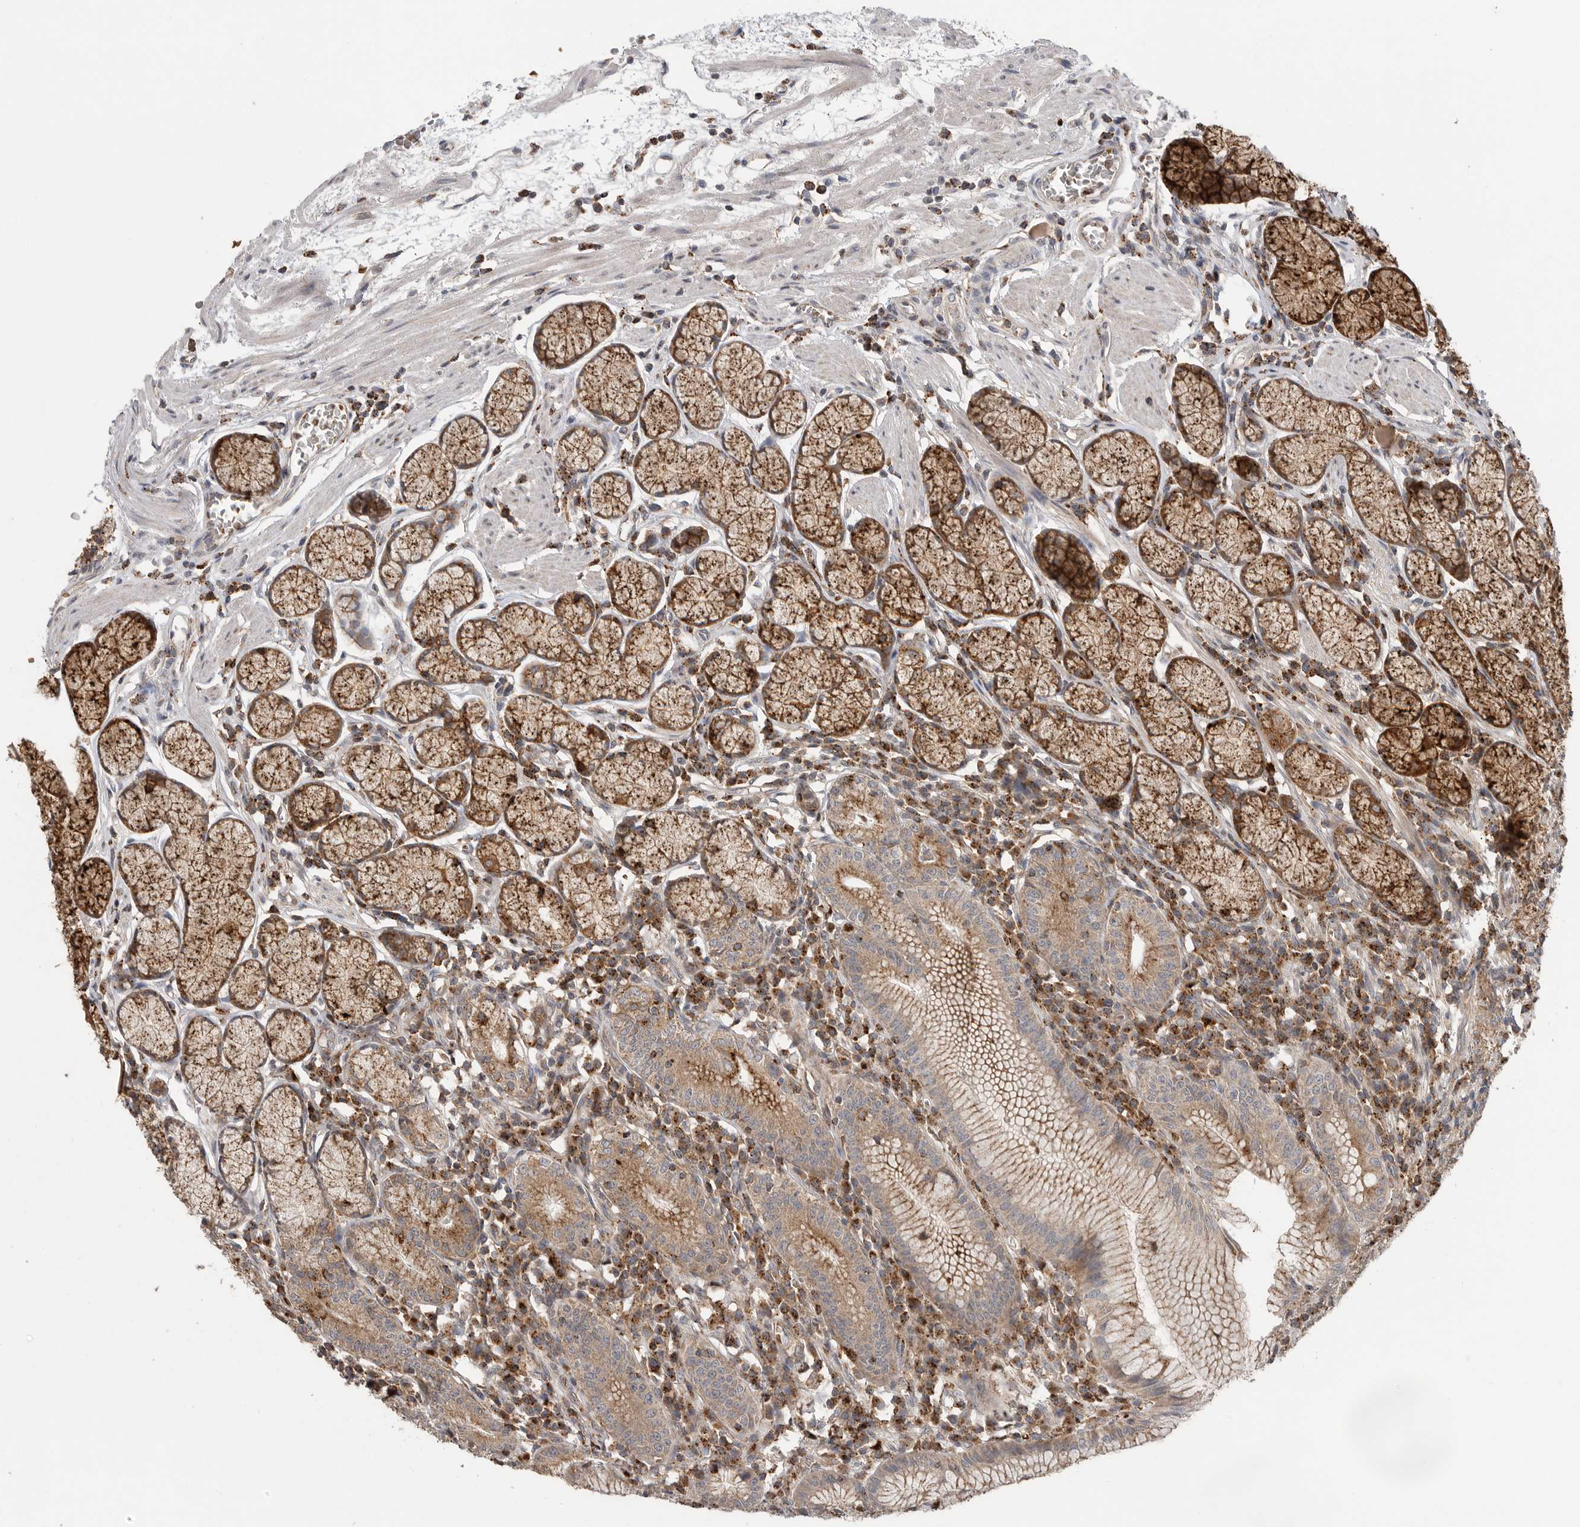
{"staining": {"intensity": "moderate", "quantity": ">75%", "location": "cytoplasmic/membranous"}, "tissue": "stomach", "cell_type": "Glandular cells", "image_type": "normal", "snomed": [{"axis": "morphology", "description": "Normal tissue, NOS"}, {"axis": "topography", "description": "Stomach"}], "caption": "Protein expression by immunohistochemistry (IHC) displays moderate cytoplasmic/membranous staining in about >75% of glandular cells in normal stomach. Using DAB (brown) and hematoxylin (blue) stains, captured at high magnification using brightfield microscopy.", "gene": "GALNS", "patient": {"sex": "male", "age": 55}}